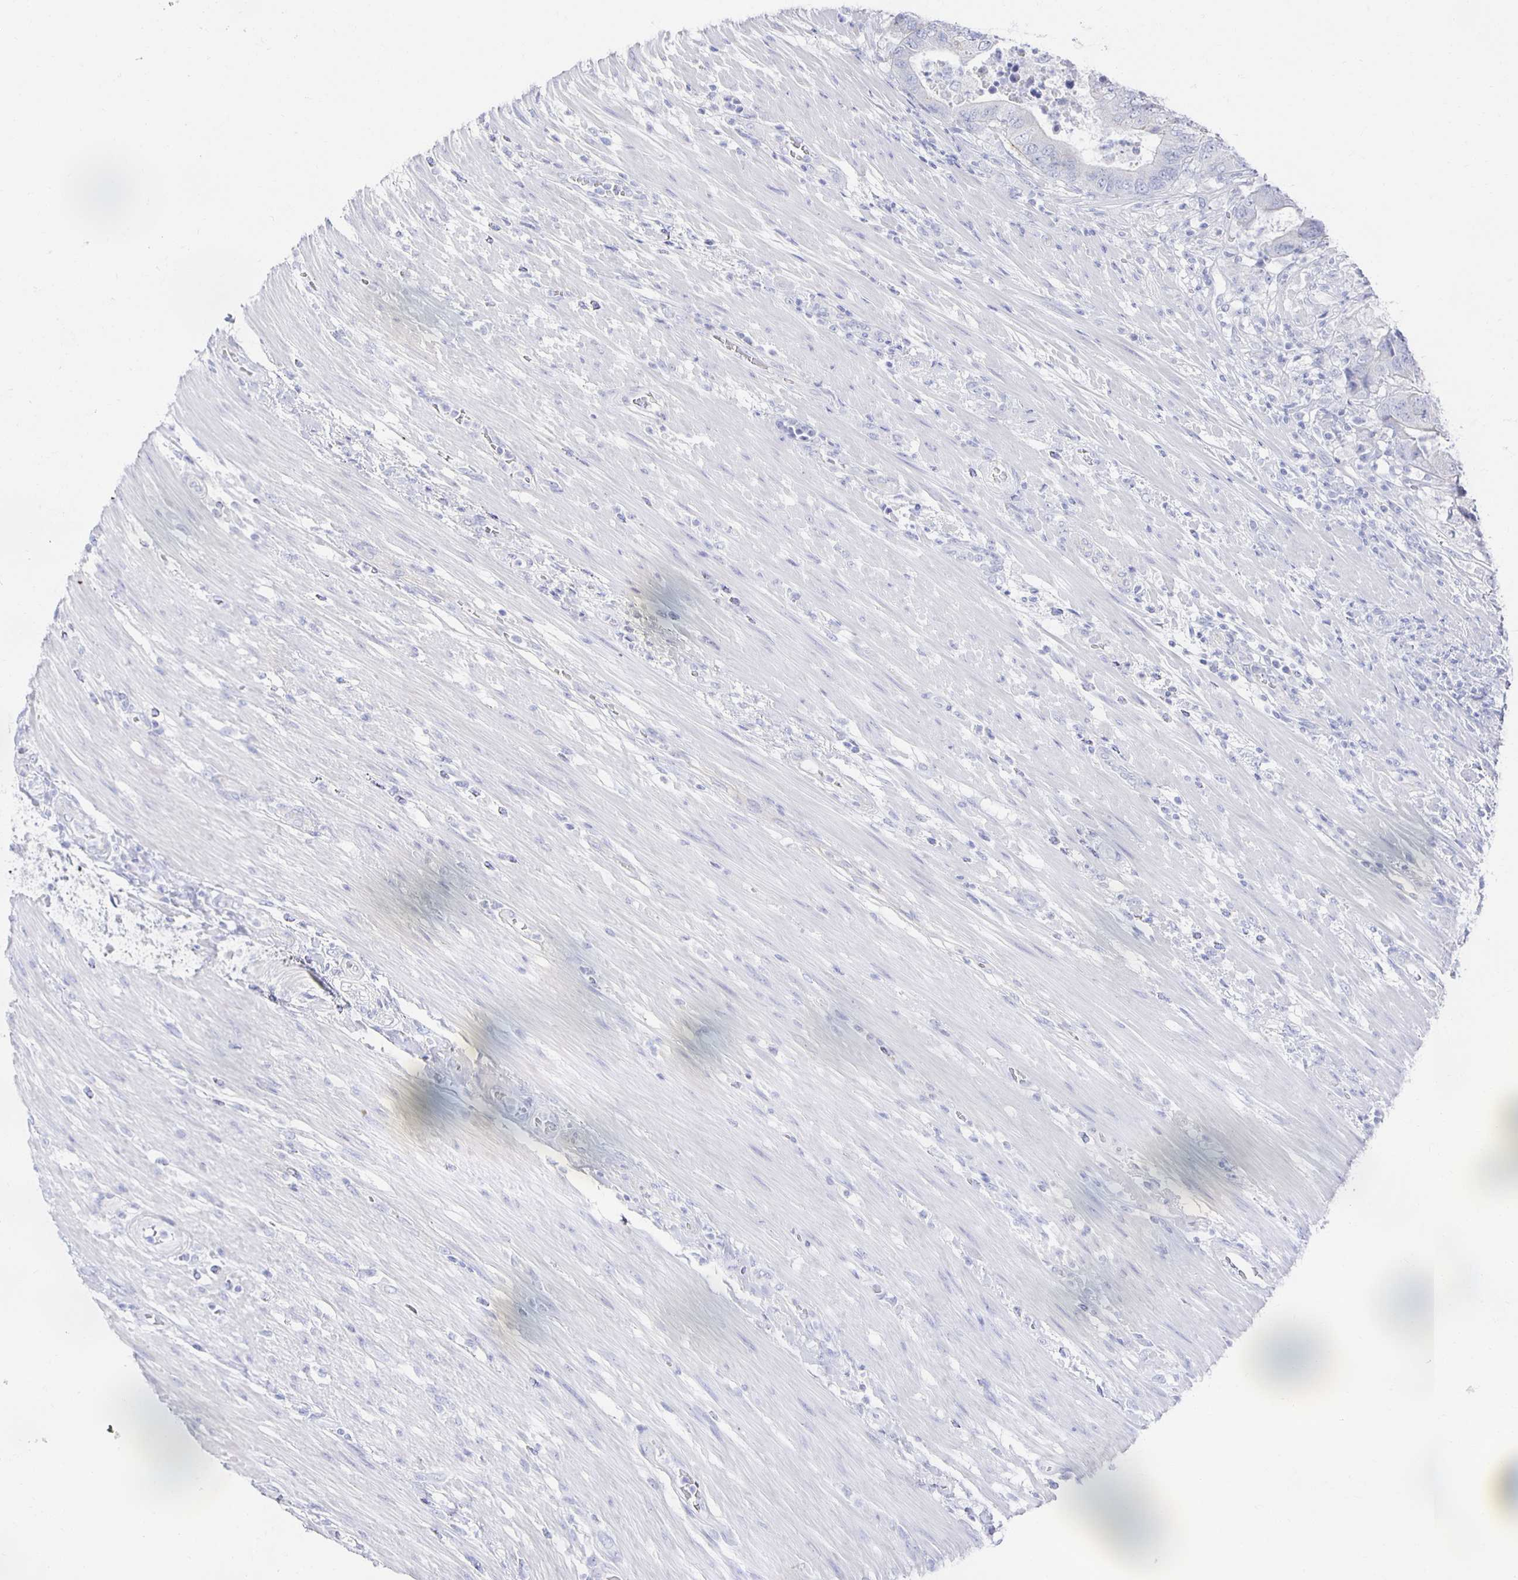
{"staining": {"intensity": "negative", "quantity": "none", "location": "none"}, "tissue": "colorectal cancer", "cell_type": "Tumor cells", "image_type": "cancer", "snomed": [{"axis": "morphology", "description": "Adenocarcinoma, NOS"}, {"axis": "topography", "description": "Colon"}], "caption": "Protein analysis of colorectal cancer displays no significant positivity in tumor cells. (DAB immunohistochemistry (IHC), high magnification).", "gene": "PRDM7", "patient": {"sex": "female", "age": 48}}